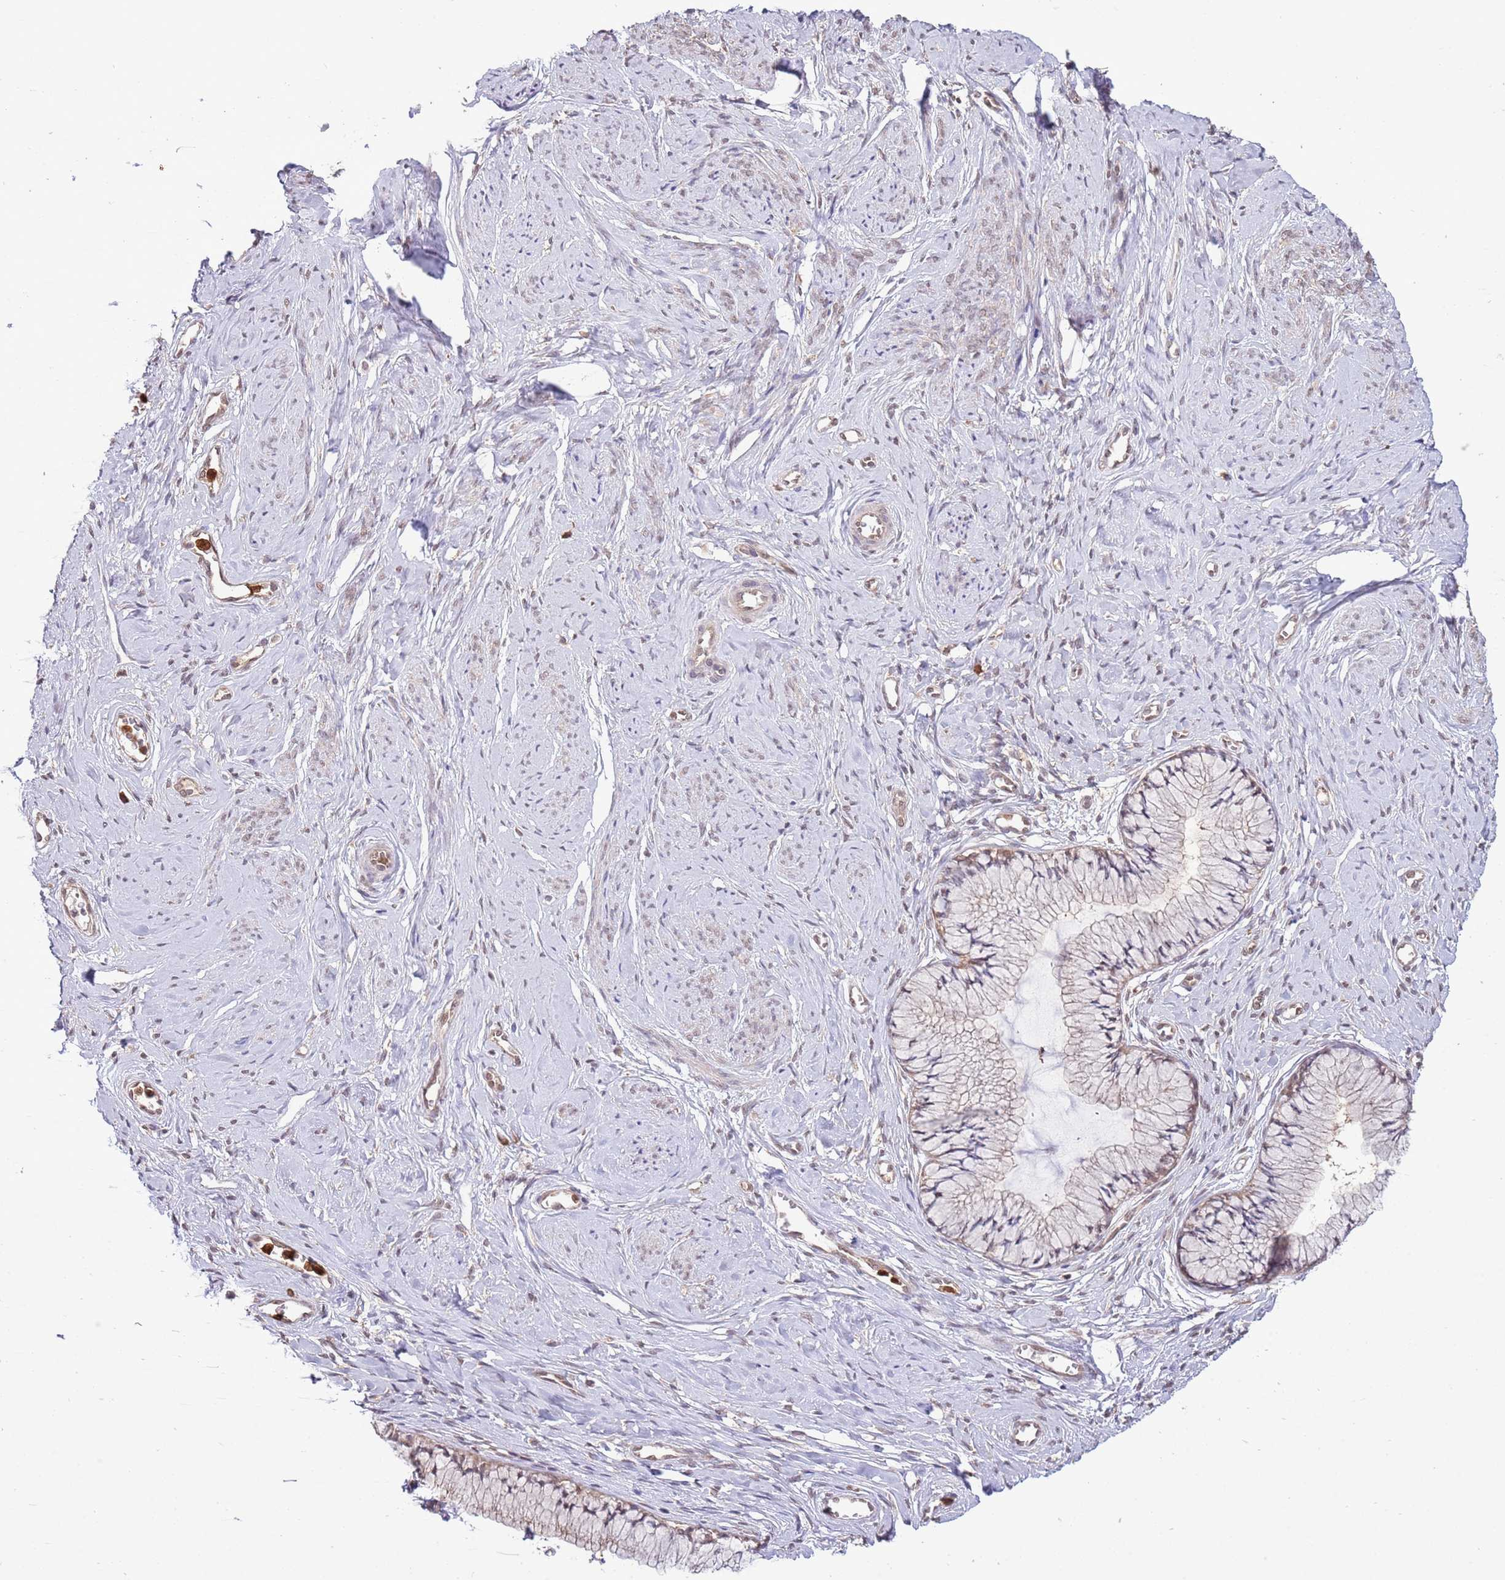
{"staining": {"intensity": "moderate", "quantity": "25%-75%", "location": "cytoplasmic/membranous"}, "tissue": "cervix", "cell_type": "Glandular cells", "image_type": "normal", "snomed": [{"axis": "morphology", "description": "Normal tissue, NOS"}, {"axis": "topography", "description": "Cervix"}], "caption": "Moderate cytoplasmic/membranous staining is seen in approximately 25%-75% of glandular cells in benign cervix.", "gene": "AMIGO1", "patient": {"sex": "female", "age": 42}}